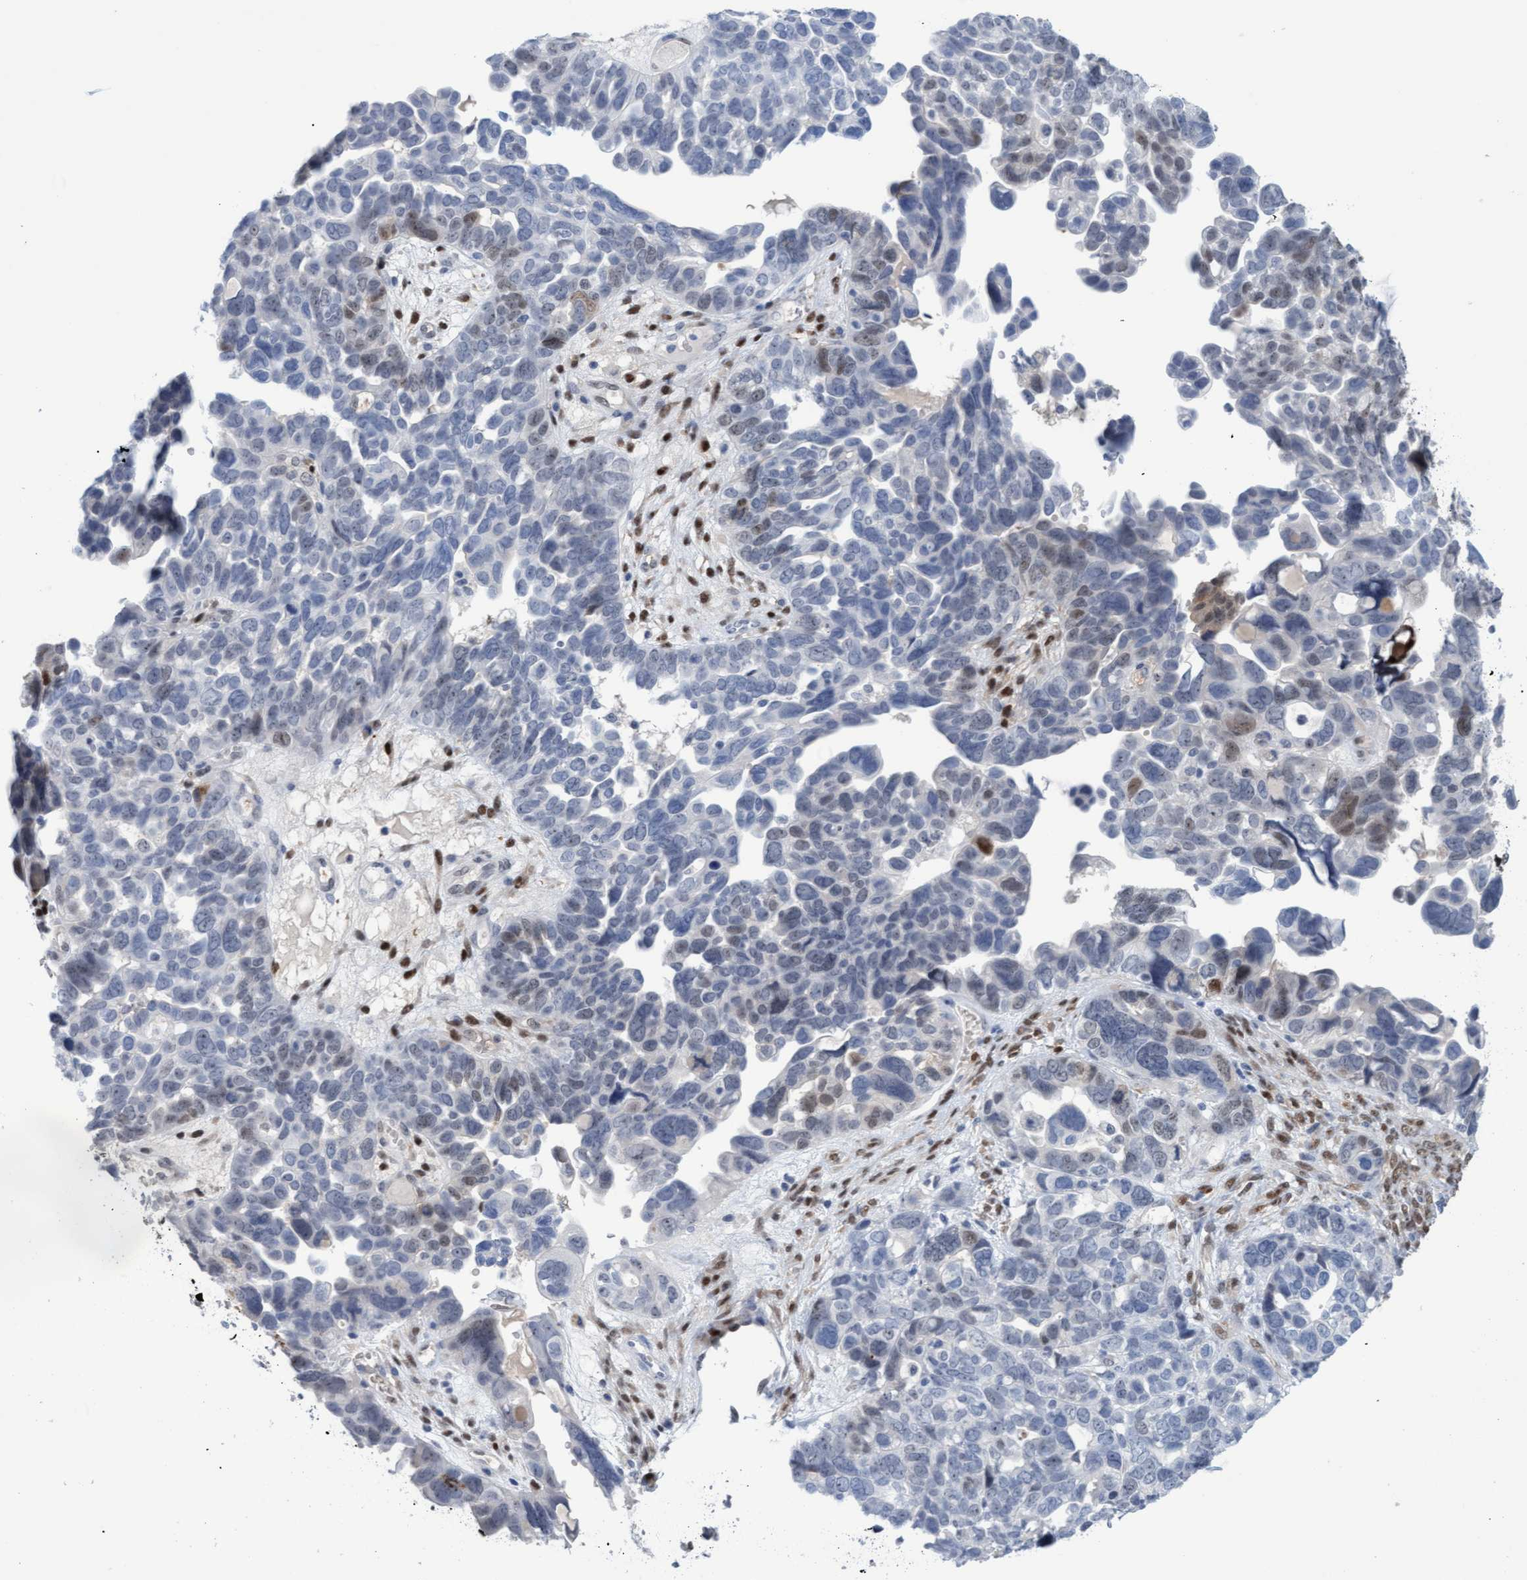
{"staining": {"intensity": "moderate", "quantity": "<25%", "location": "nuclear"}, "tissue": "ovarian cancer", "cell_type": "Tumor cells", "image_type": "cancer", "snomed": [{"axis": "morphology", "description": "Cystadenocarcinoma, mucinous, NOS"}, {"axis": "topography", "description": "Ovary"}], "caption": "Protein positivity by IHC reveals moderate nuclear positivity in approximately <25% of tumor cells in ovarian cancer.", "gene": "PINX1", "patient": {"sex": "female", "age": 61}}